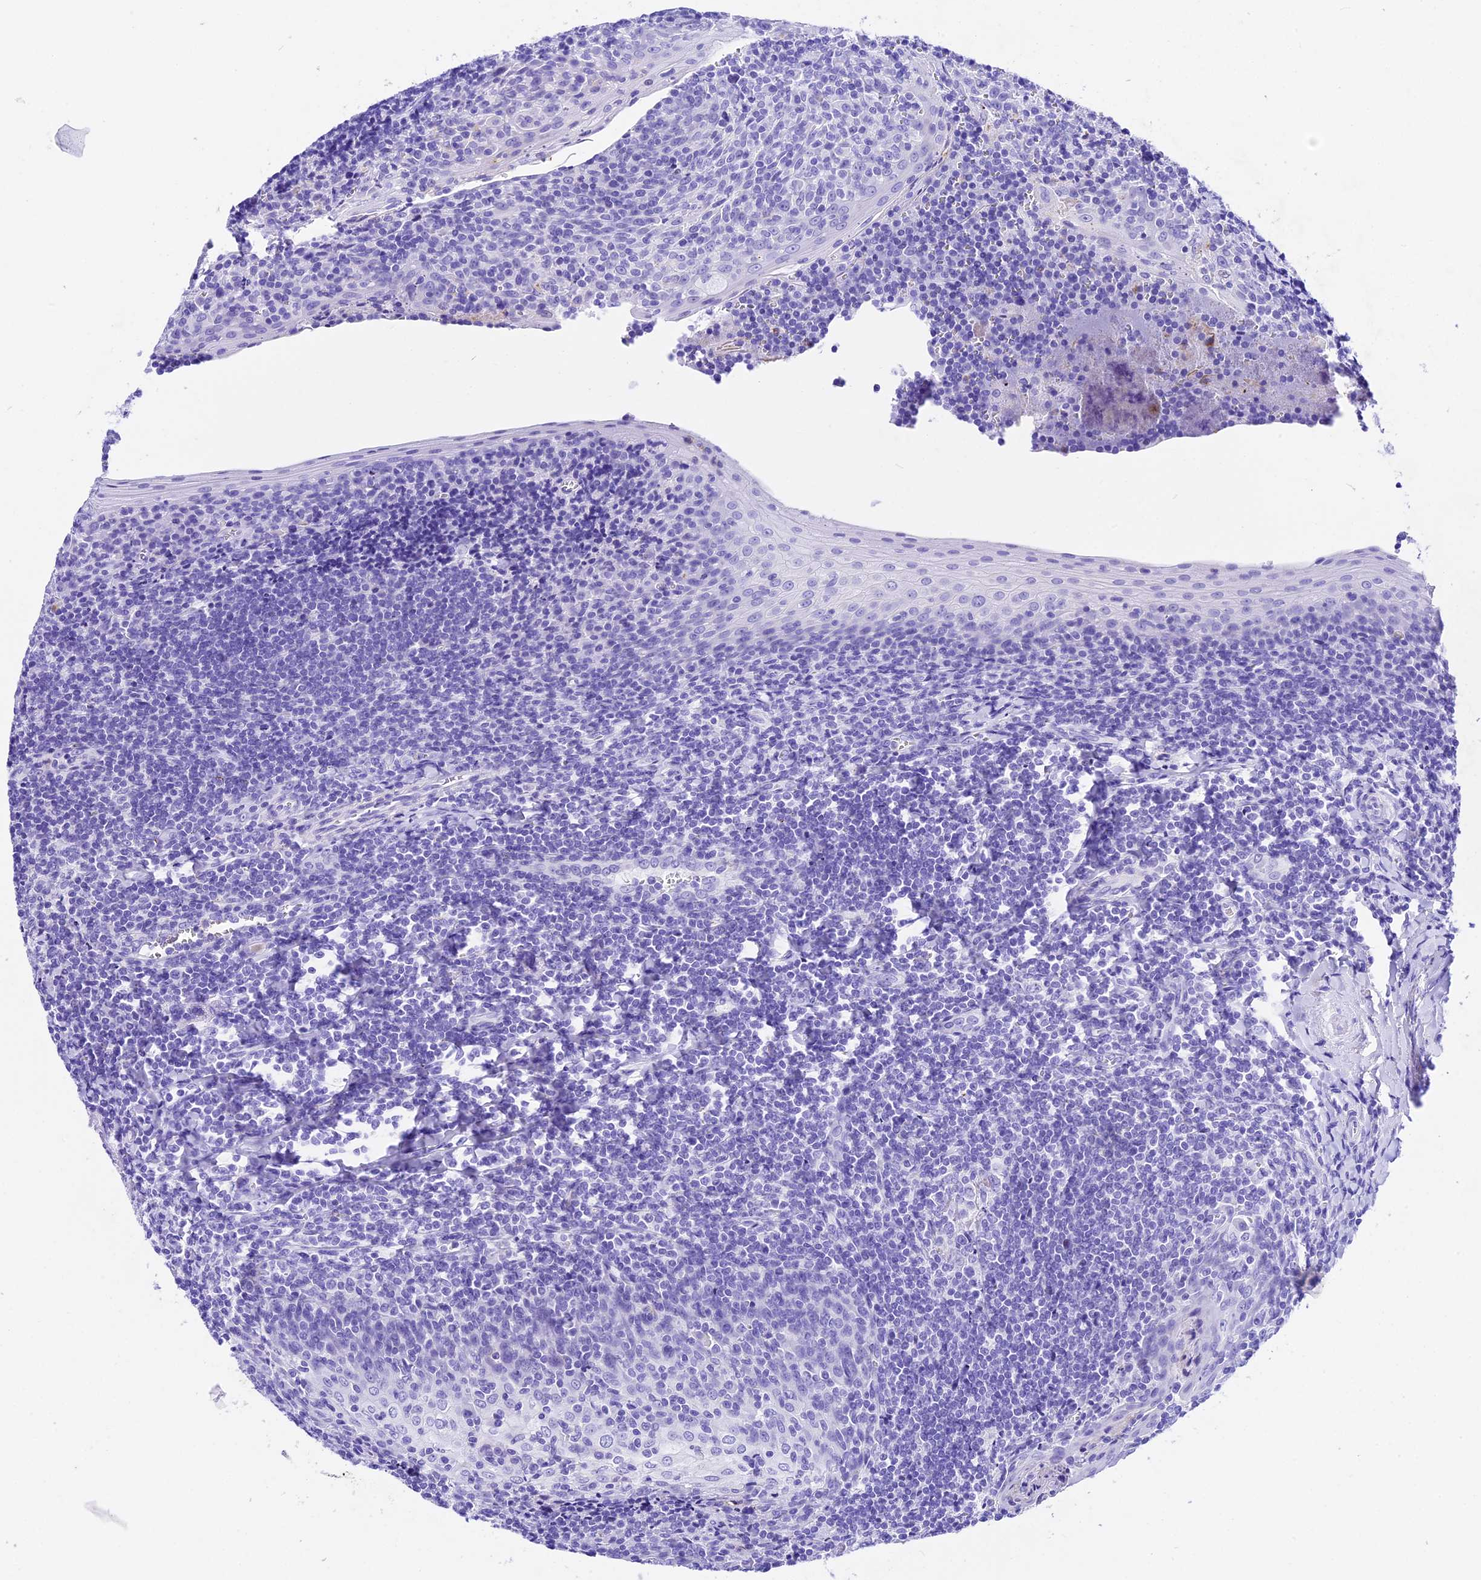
{"staining": {"intensity": "negative", "quantity": "none", "location": "none"}, "tissue": "tonsil", "cell_type": "Germinal center cells", "image_type": "normal", "snomed": [{"axis": "morphology", "description": "Normal tissue, NOS"}, {"axis": "topography", "description": "Tonsil"}], "caption": "High power microscopy histopathology image of an immunohistochemistry (IHC) histopathology image of unremarkable tonsil, revealing no significant staining in germinal center cells.", "gene": "PSG11", "patient": {"sex": "male", "age": 27}}